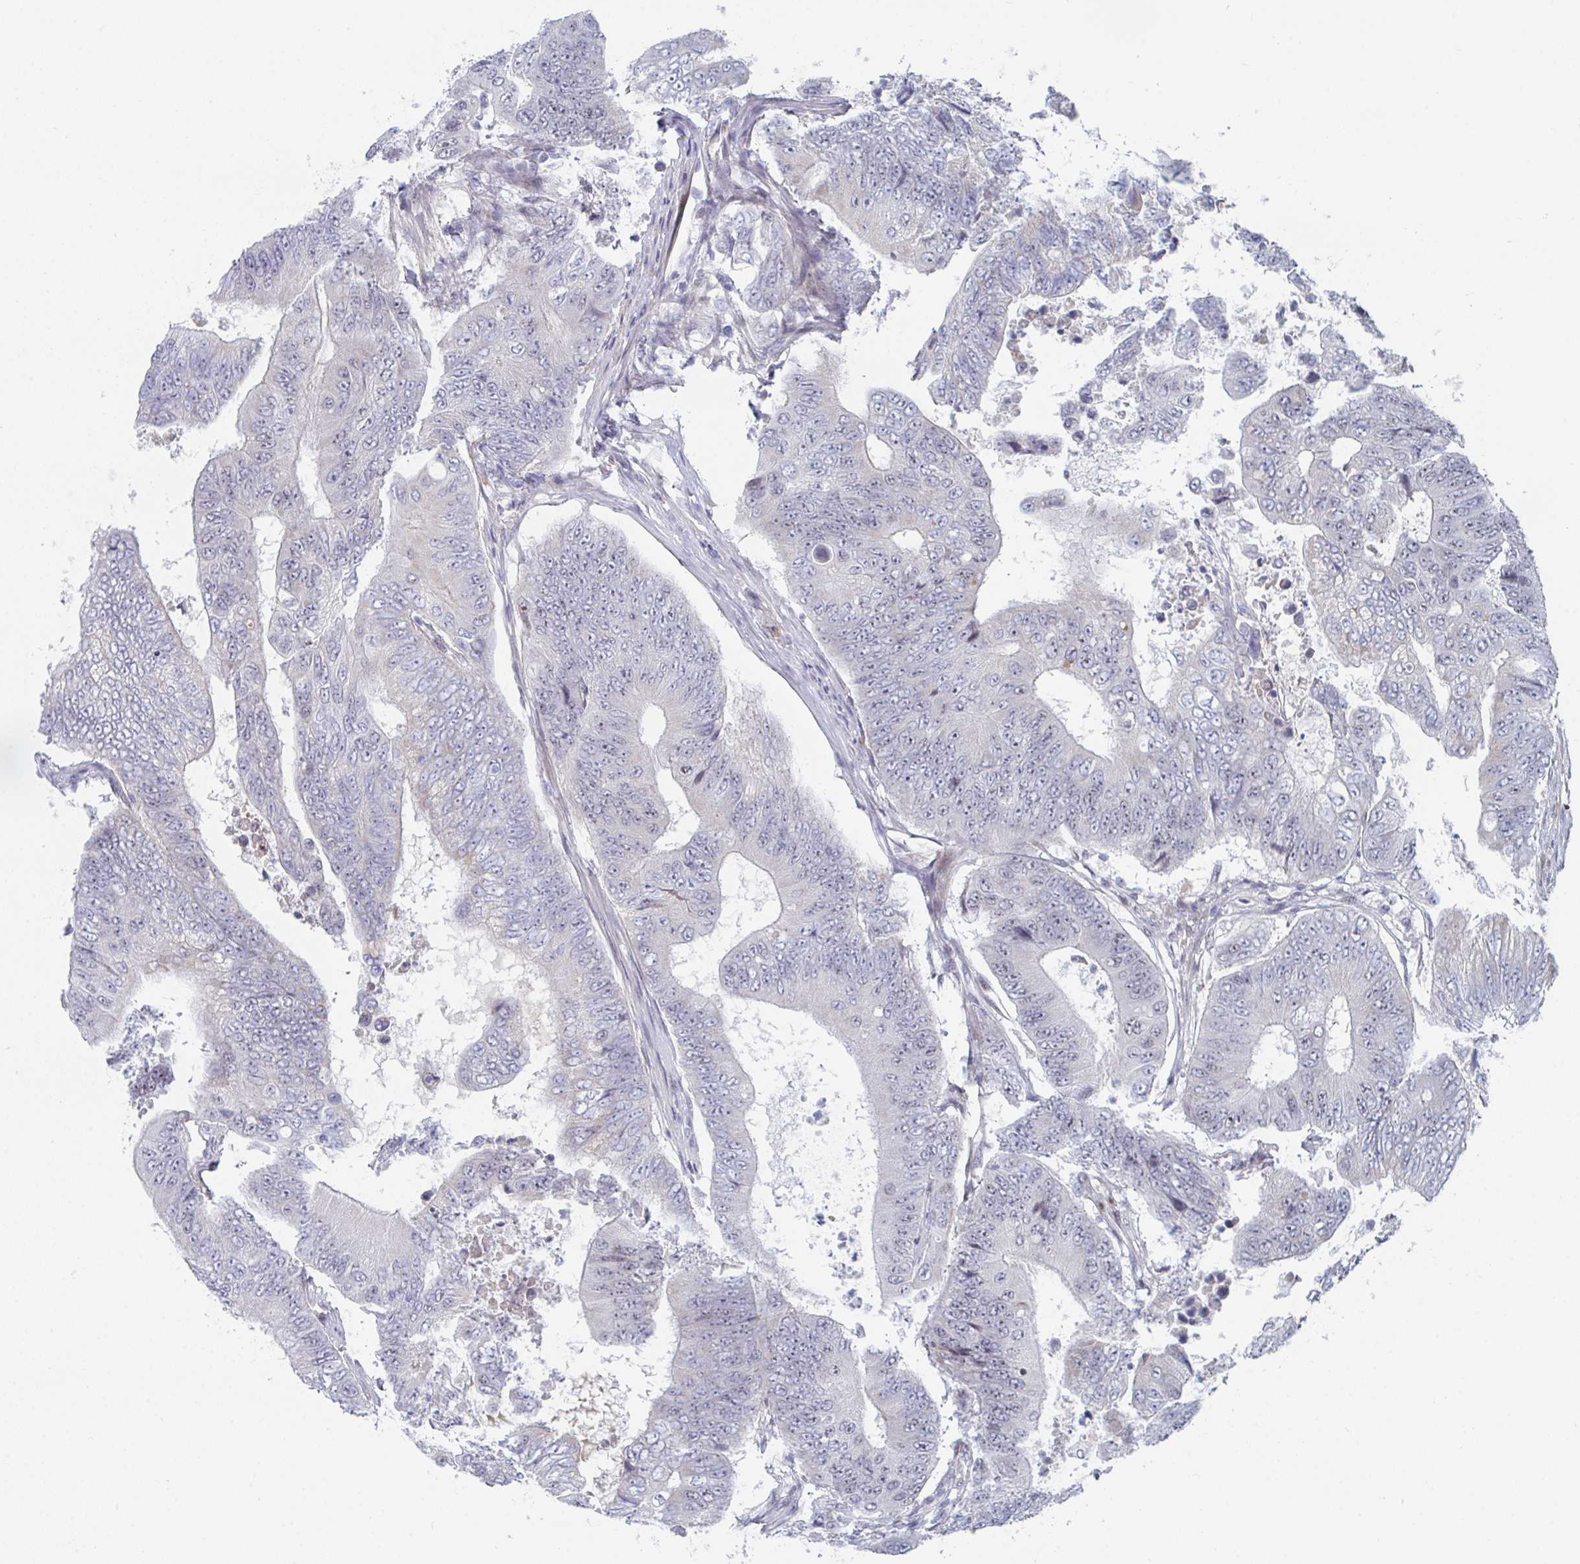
{"staining": {"intensity": "negative", "quantity": "none", "location": "none"}, "tissue": "colorectal cancer", "cell_type": "Tumor cells", "image_type": "cancer", "snomed": [{"axis": "morphology", "description": "Adenocarcinoma, NOS"}, {"axis": "topography", "description": "Colon"}], "caption": "Immunohistochemistry (IHC) of colorectal cancer (adenocarcinoma) displays no positivity in tumor cells.", "gene": "CENPT", "patient": {"sex": "female", "age": 48}}